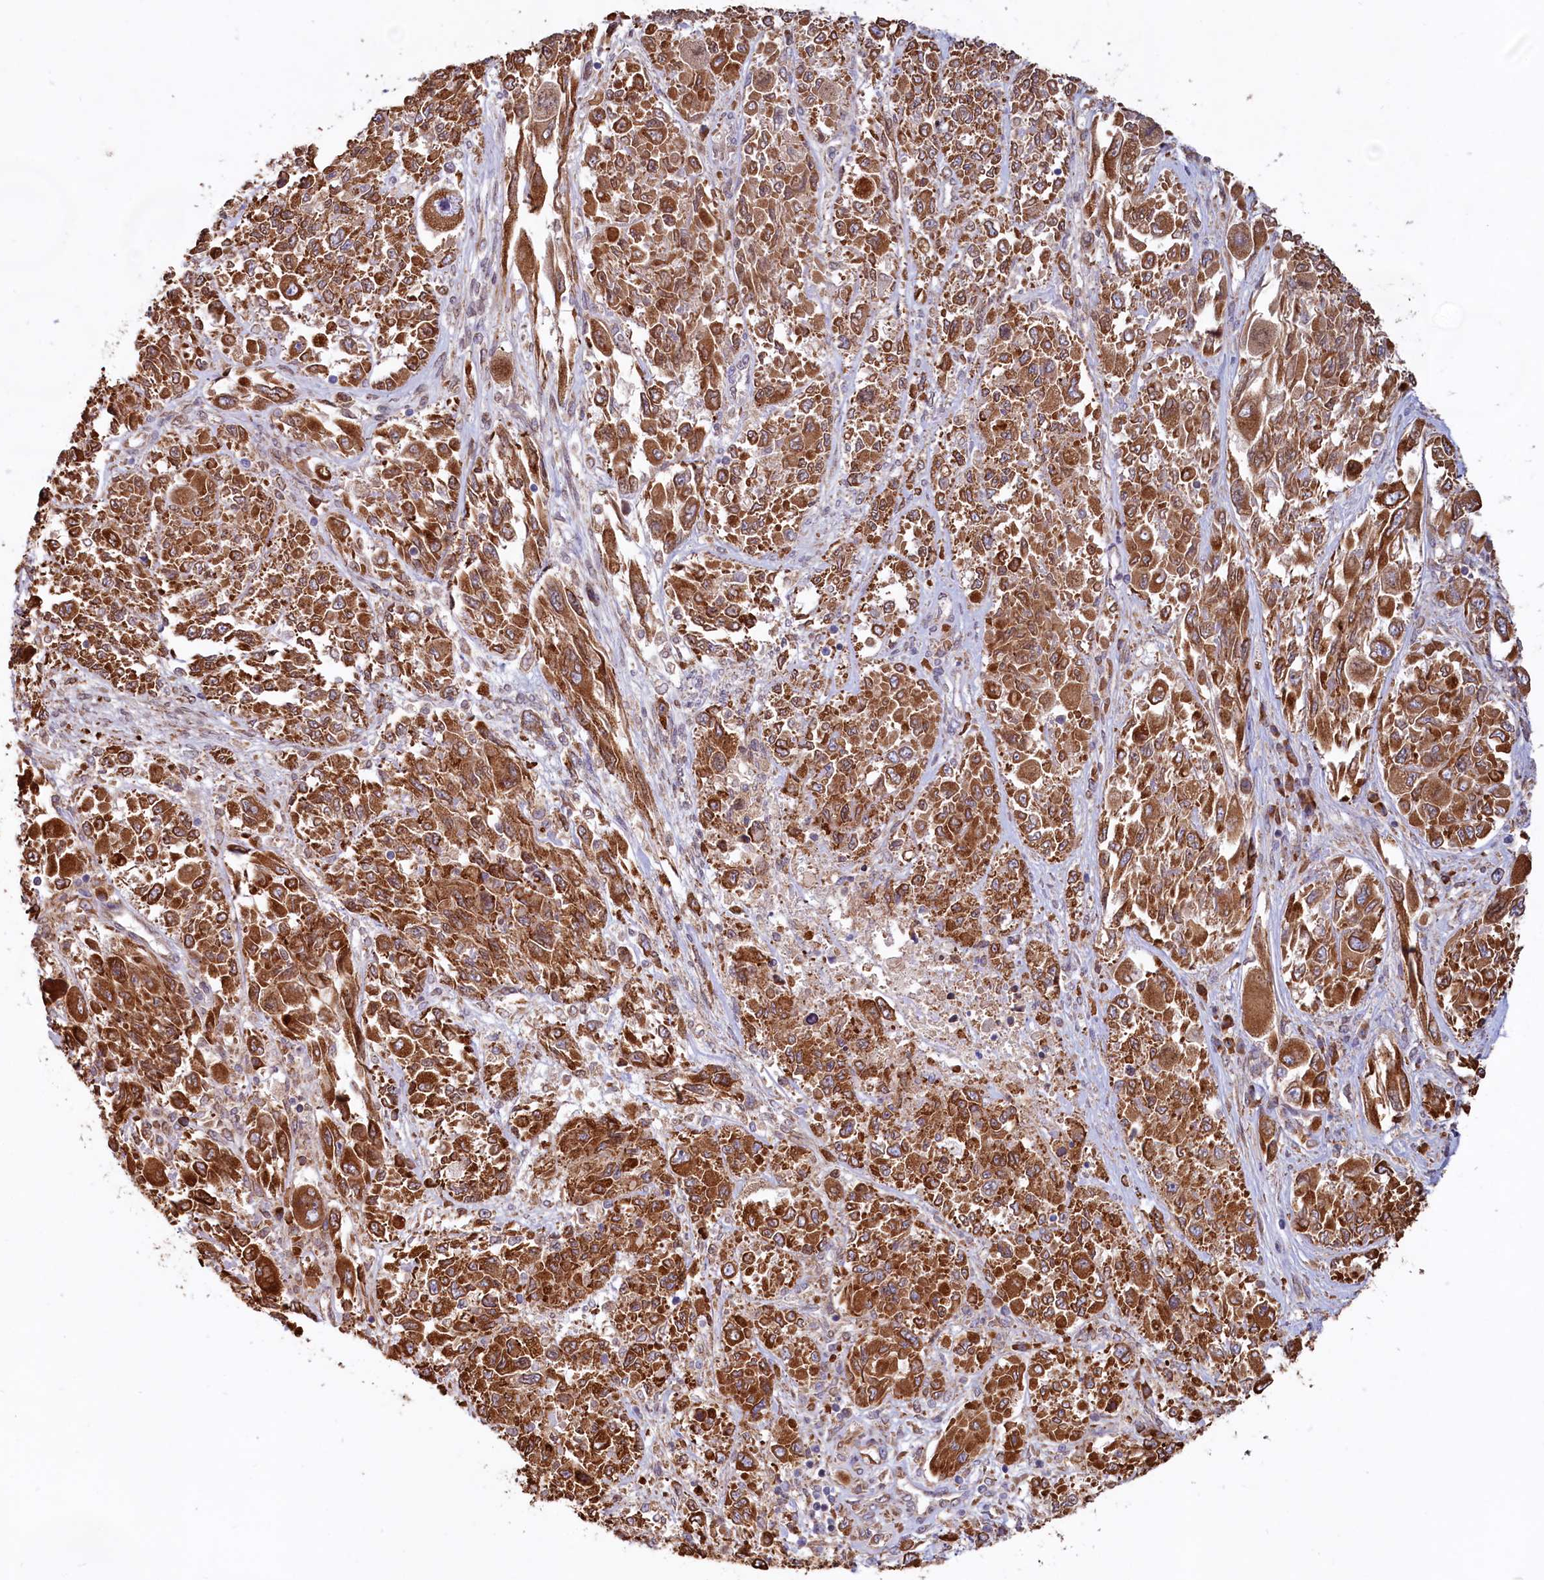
{"staining": {"intensity": "strong", "quantity": ">75%", "location": "cytoplasmic/membranous"}, "tissue": "melanoma", "cell_type": "Tumor cells", "image_type": "cancer", "snomed": [{"axis": "morphology", "description": "Malignant melanoma, NOS"}, {"axis": "topography", "description": "Skin"}], "caption": "Melanoma was stained to show a protein in brown. There is high levels of strong cytoplasmic/membranous expression in approximately >75% of tumor cells. (DAB = brown stain, brightfield microscopy at high magnification).", "gene": "TBC1D19", "patient": {"sex": "female", "age": 91}}